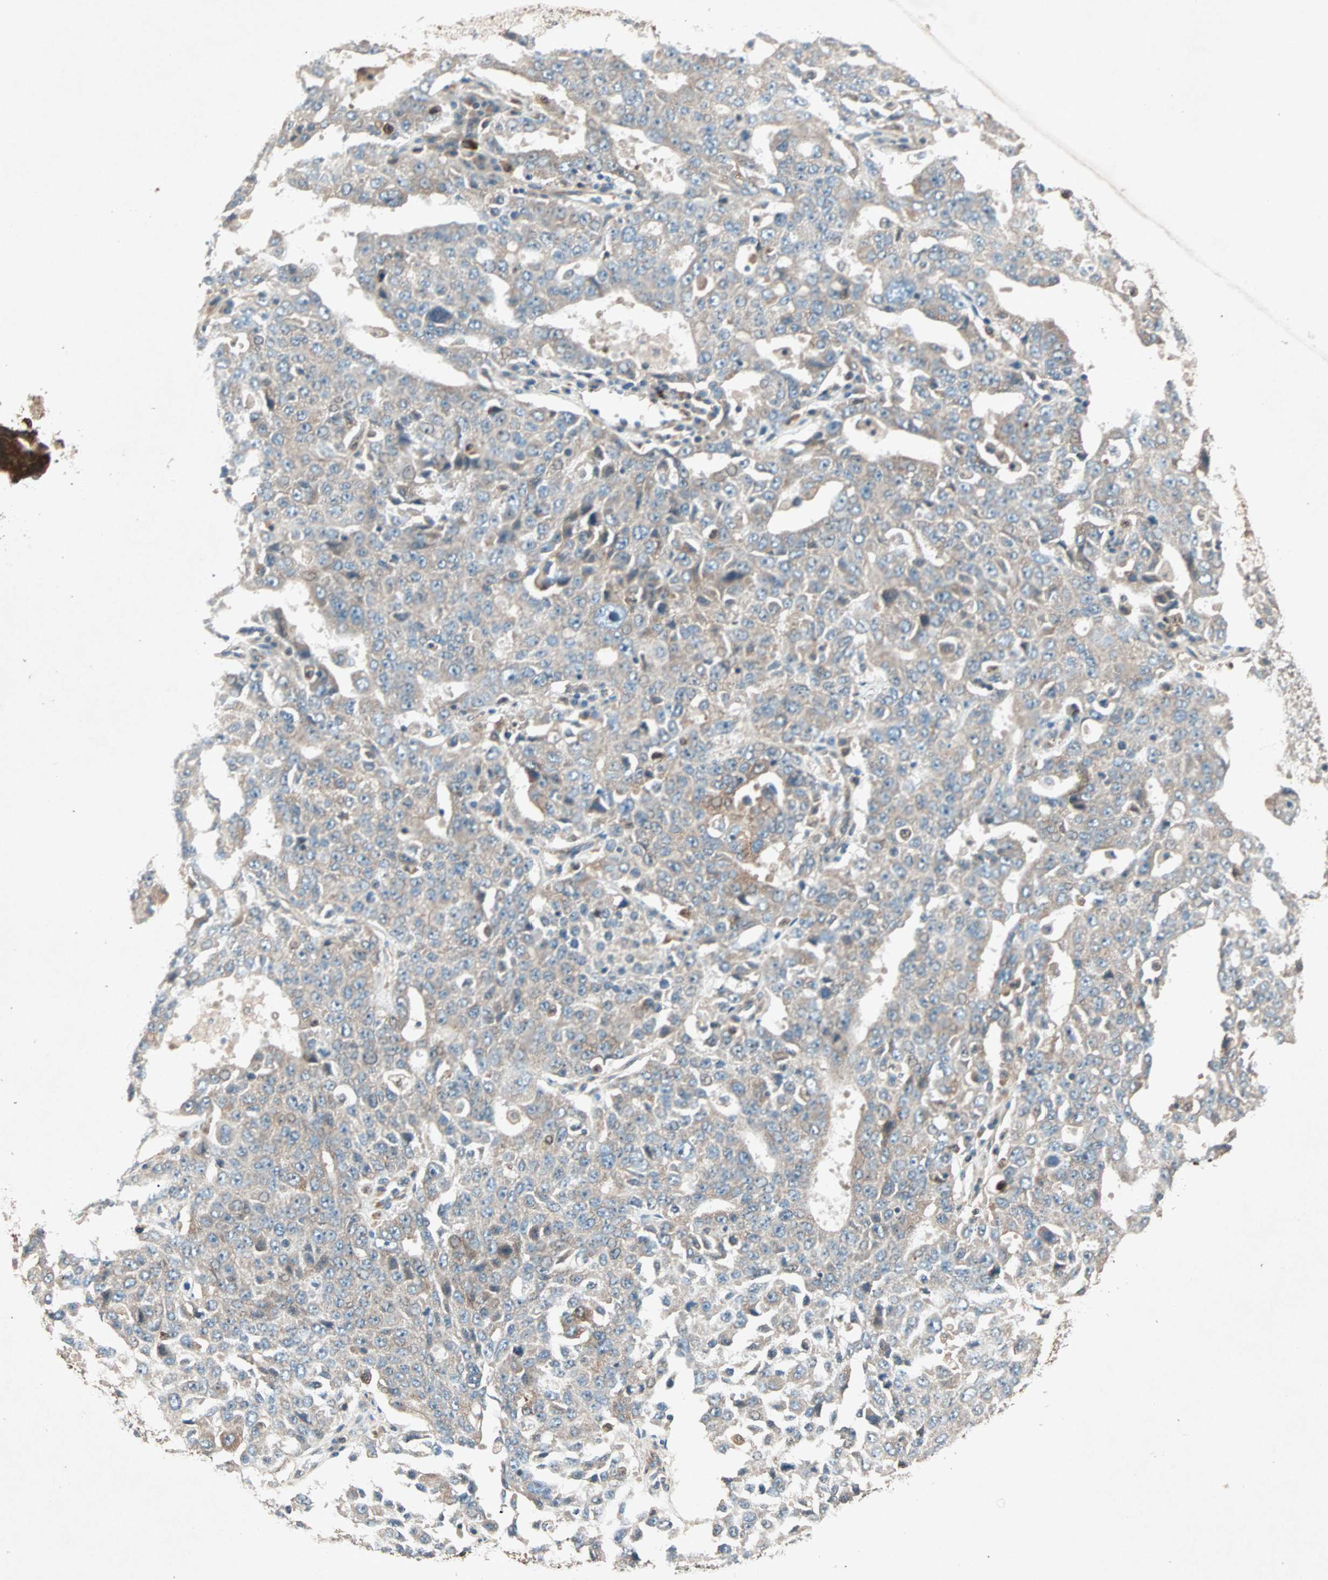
{"staining": {"intensity": "weak", "quantity": "<25%", "location": "cytoplasmic/membranous"}, "tissue": "ovarian cancer", "cell_type": "Tumor cells", "image_type": "cancer", "snomed": [{"axis": "morphology", "description": "Carcinoma, endometroid"}, {"axis": "topography", "description": "Ovary"}], "caption": "High magnification brightfield microscopy of ovarian cancer (endometroid carcinoma) stained with DAB (brown) and counterstained with hematoxylin (blue): tumor cells show no significant expression.", "gene": "SDSL", "patient": {"sex": "female", "age": 62}}